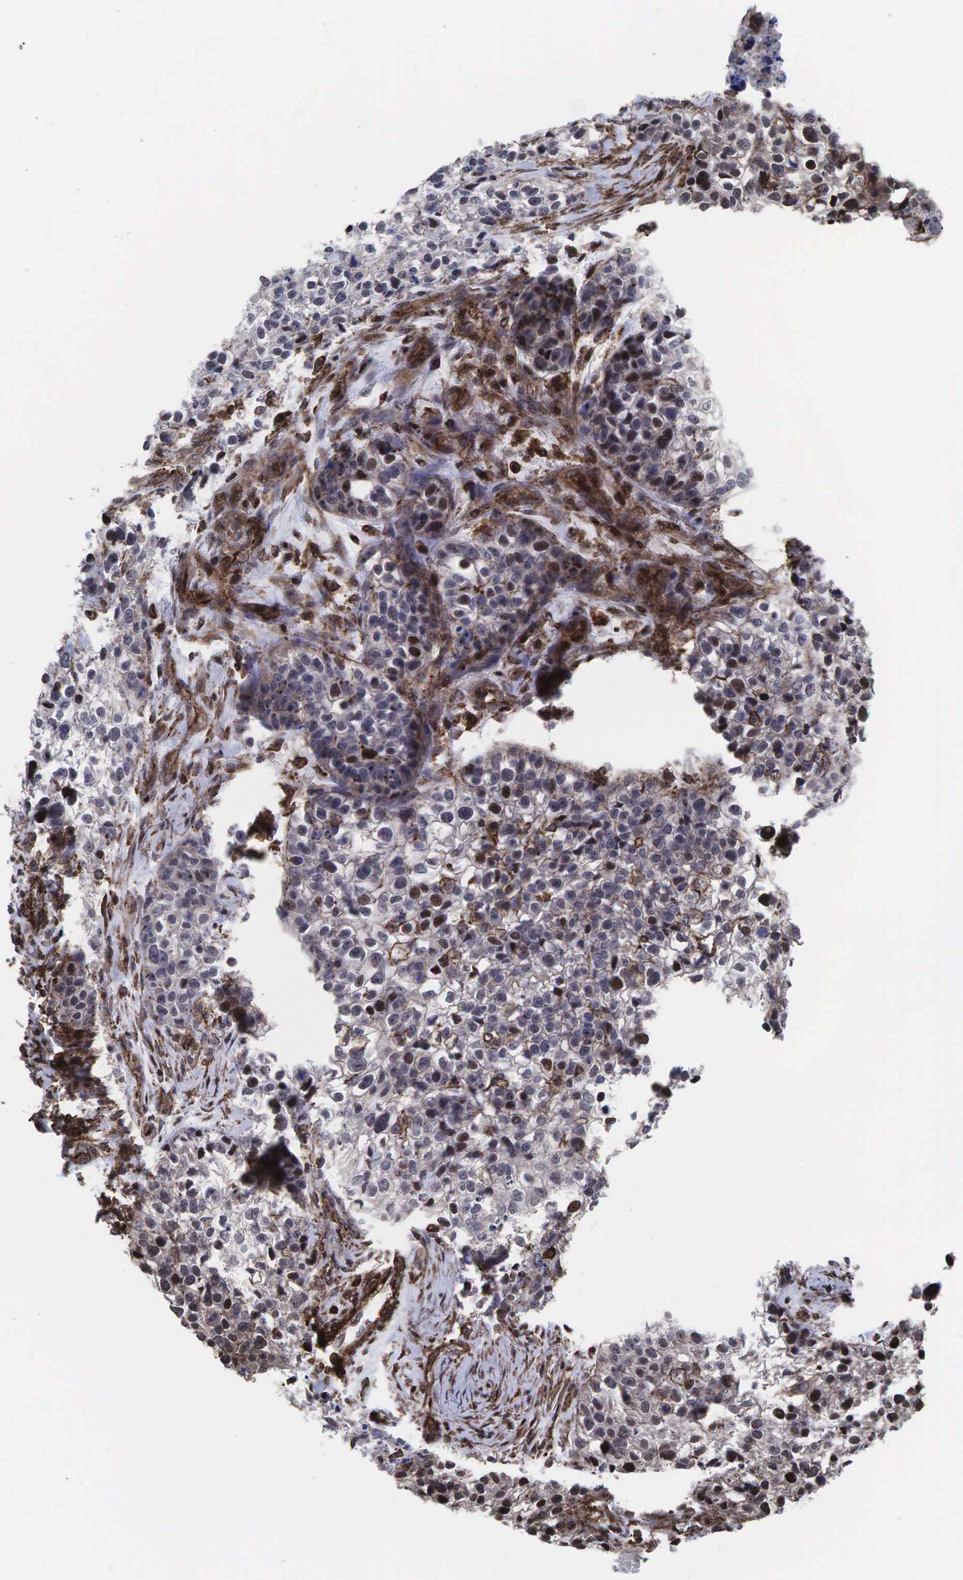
{"staining": {"intensity": "weak", "quantity": ">75%", "location": "cytoplasmic/membranous,nuclear"}, "tissue": "lung cancer", "cell_type": "Tumor cells", "image_type": "cancer", "snomed": [{"axis": "morphology", "description": "Squamous cell carcinoma, NOS"}, {"axis": "topography", "description": "Lymph node"}, {"axis": "topography", "description": "Lung"}], "caption": "Brown immunohistochemical staining in human lung squamous cell carcinoma shows weak cytoplasmic/membranous and nuclear expression in about >75% of tumor cells. The staining was performed using DAB (3,3'-diaminobenzidine) to visualize the protein expression in brown, while the nuclei were stained in blue with hematoxylin (Magnification: 20x).", "gene": "GPRASP1", "patient": {"sex": "male", "age": 74}}